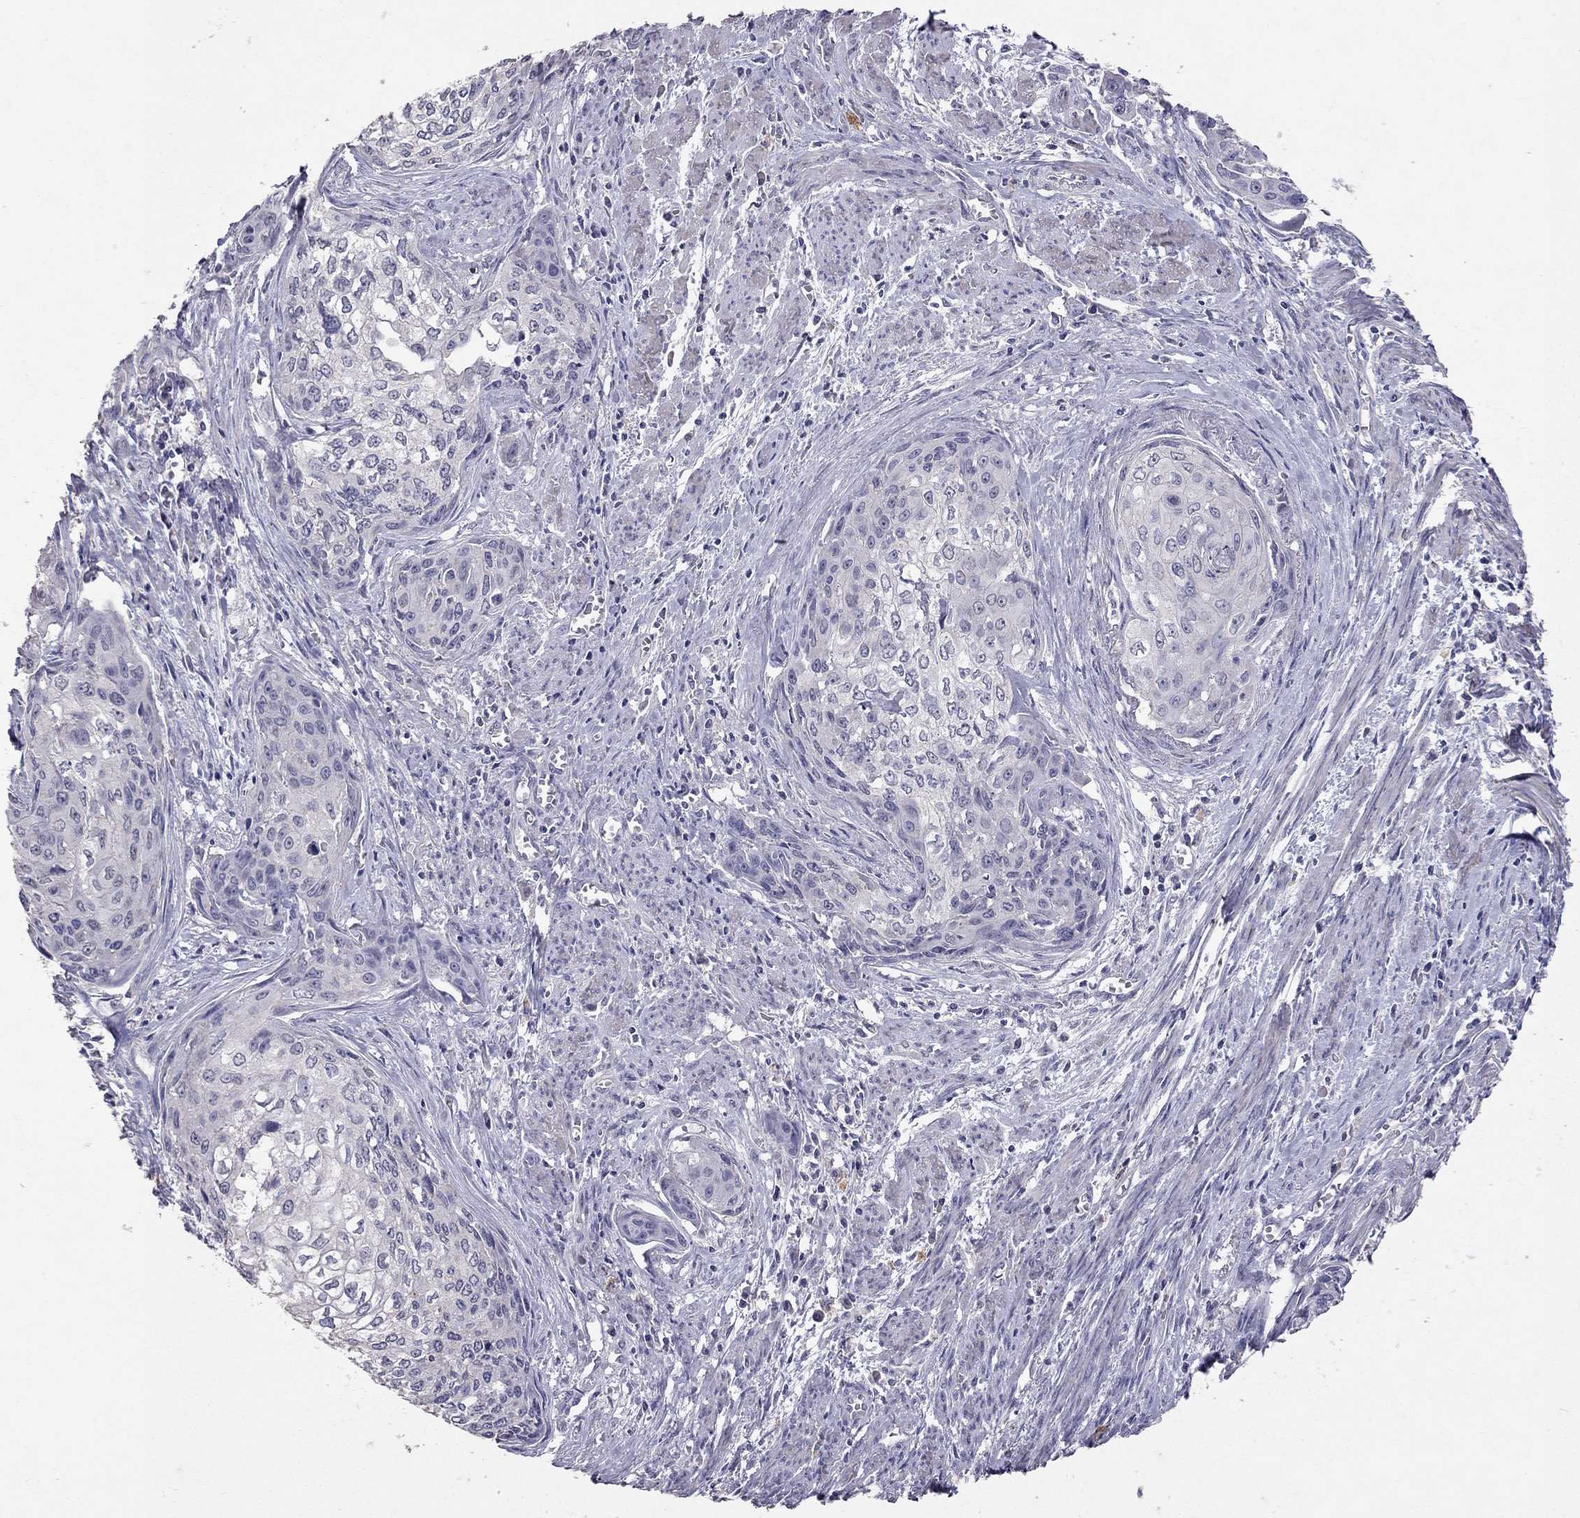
{"staining": {"intensity": "negative", "quantity": "none", "location": "none"}, "tissue": "cervical cancer", "cell_type": "Tumor cells", "image_type": "cancer", "snomed": [{"axis": "morphology", "description": "Squamous cell carcinoma, NOS"}, {"axis": "topography", "description": "Cervix"}], "caption": "Micrograph shows no protein positivity in tumor cells of cervical squamous cell carcinoma tissue.", "gene": "FST", "patient": {"sex": "female", "age": 58}}